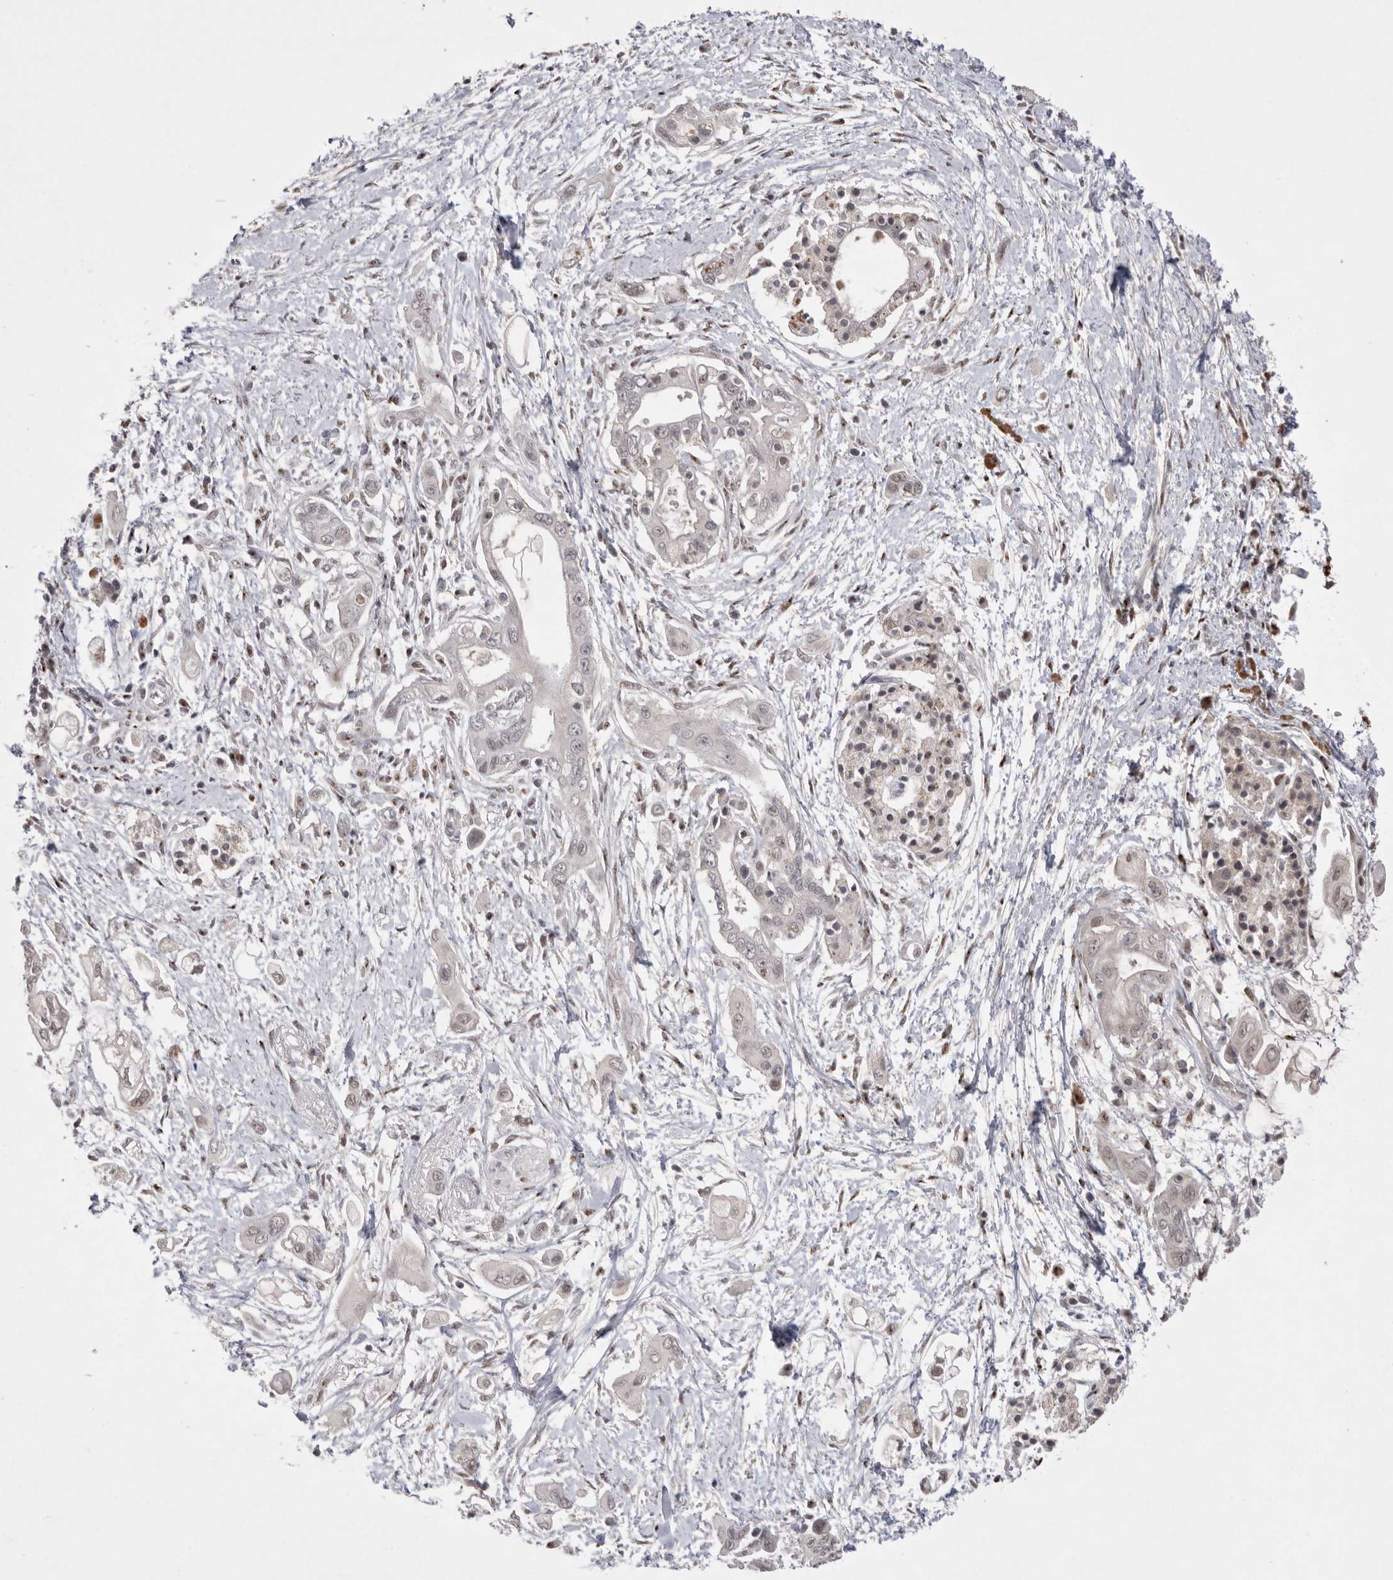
{"staining": {"intensity": "negative", "quantity": "none", "location": "none"}, "tissue": "pancreatic cancer", "cell_type": "Tumor cells", "image_type": "cancer", "snomed": [{"axis": "morphology", "description": "Adenocarcinoma, NOS"}, {"axis": "topography", "description": "Pancreas"}], "caption": "Protein analysis of pancreatic cancer (adenocarcinoma) shows no significant positivity in tumor cells.", "gene": "HUS1", "patient": {"sex": "male", "age": 59}}